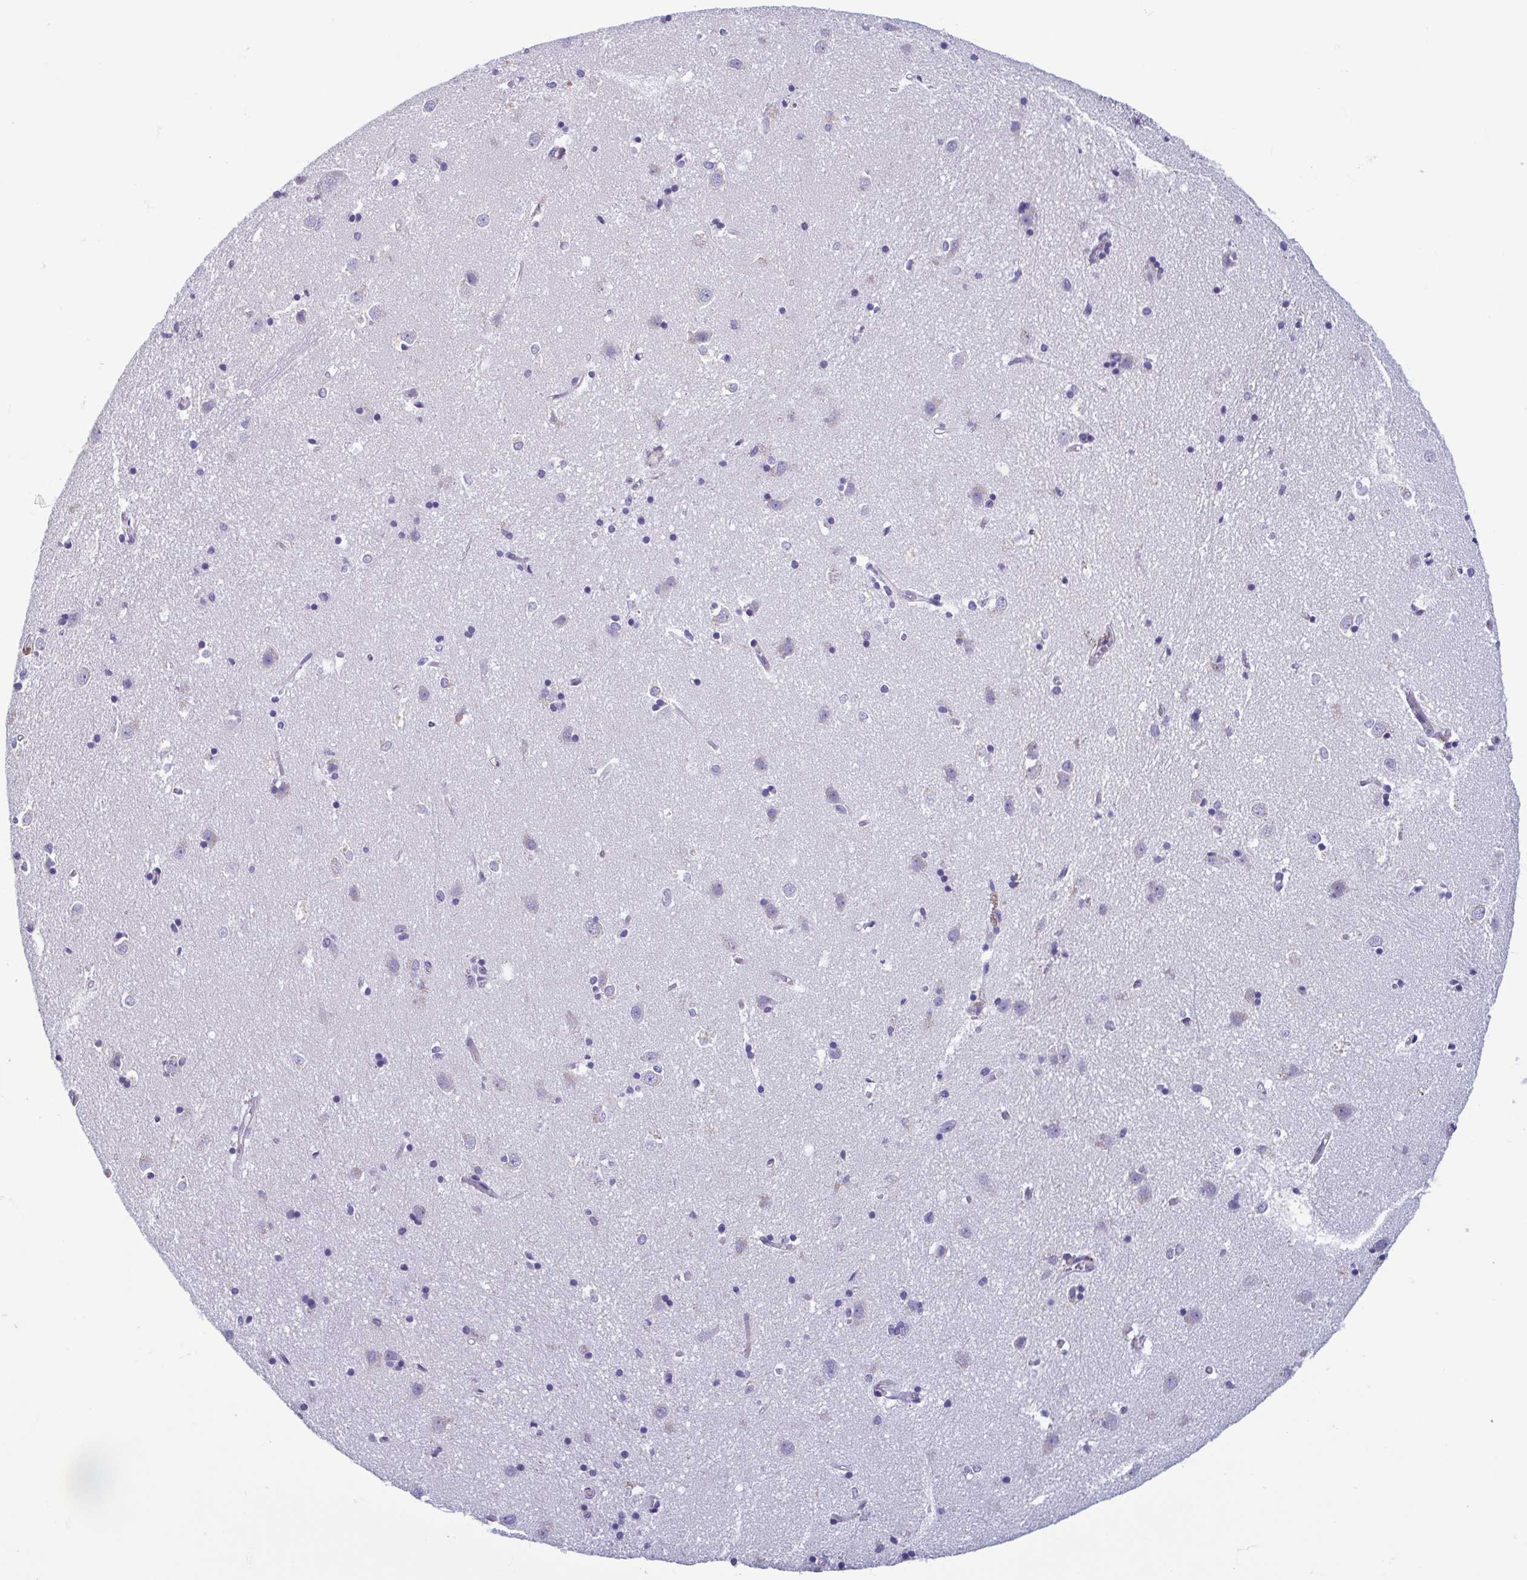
{"staining": {"intensity": "negative", "quantity": "none", "location": "none"}, "tissue": "caudate", "cell_type": "Glial cells", "image_type": "normal", "snomed": [{"axis": "morphology", "description": "Normal tissue, NOS"}, {"axis": "topography", "description": "Lateral ventricle wall"}], "caption": "Immunohistochemistry of benign caudate reveals no staining in glial cells.", "gene": "MORC4", "patient": {"sex": "male", "age": 54}}